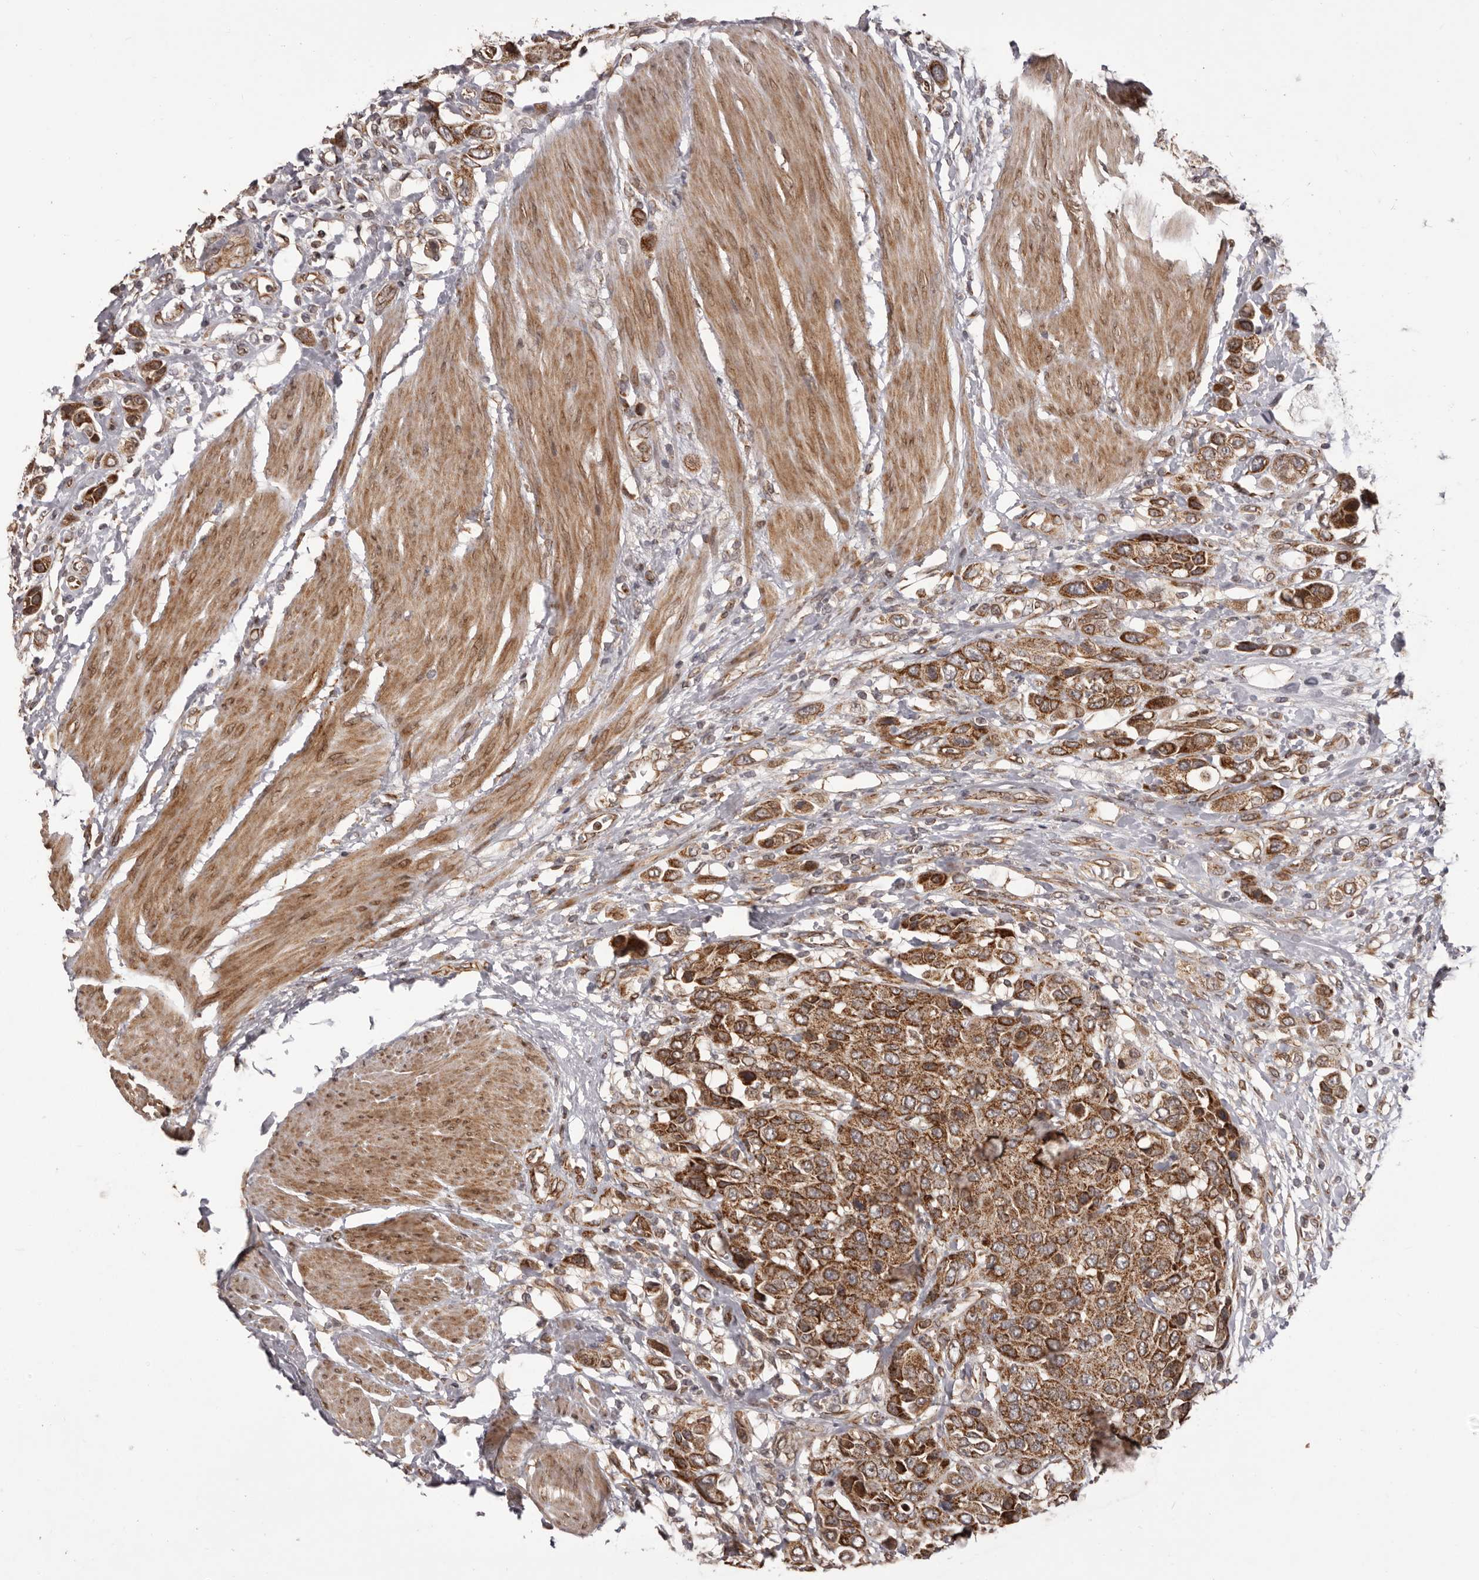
{"staining": {"intensity": "strong", "quantity": ">75%", "location": "cytoplasmic/membranous"}, "tissue": "urothelial cancer", "cell_type": "Tumor cells", "image_type": "cancer", "snomed": [{"axis": "morphology", "description": "Urothelial carcinoma, High grade"}, {"axis": "topography", "description": "Urinary bladder"}], "caption": "Human high-grade urothelial carcinoma stained with a protein marker reveals strong staining in tumor cells.", "gene": "CHRM2", "patient": {"sex": "male", "age": 50}}